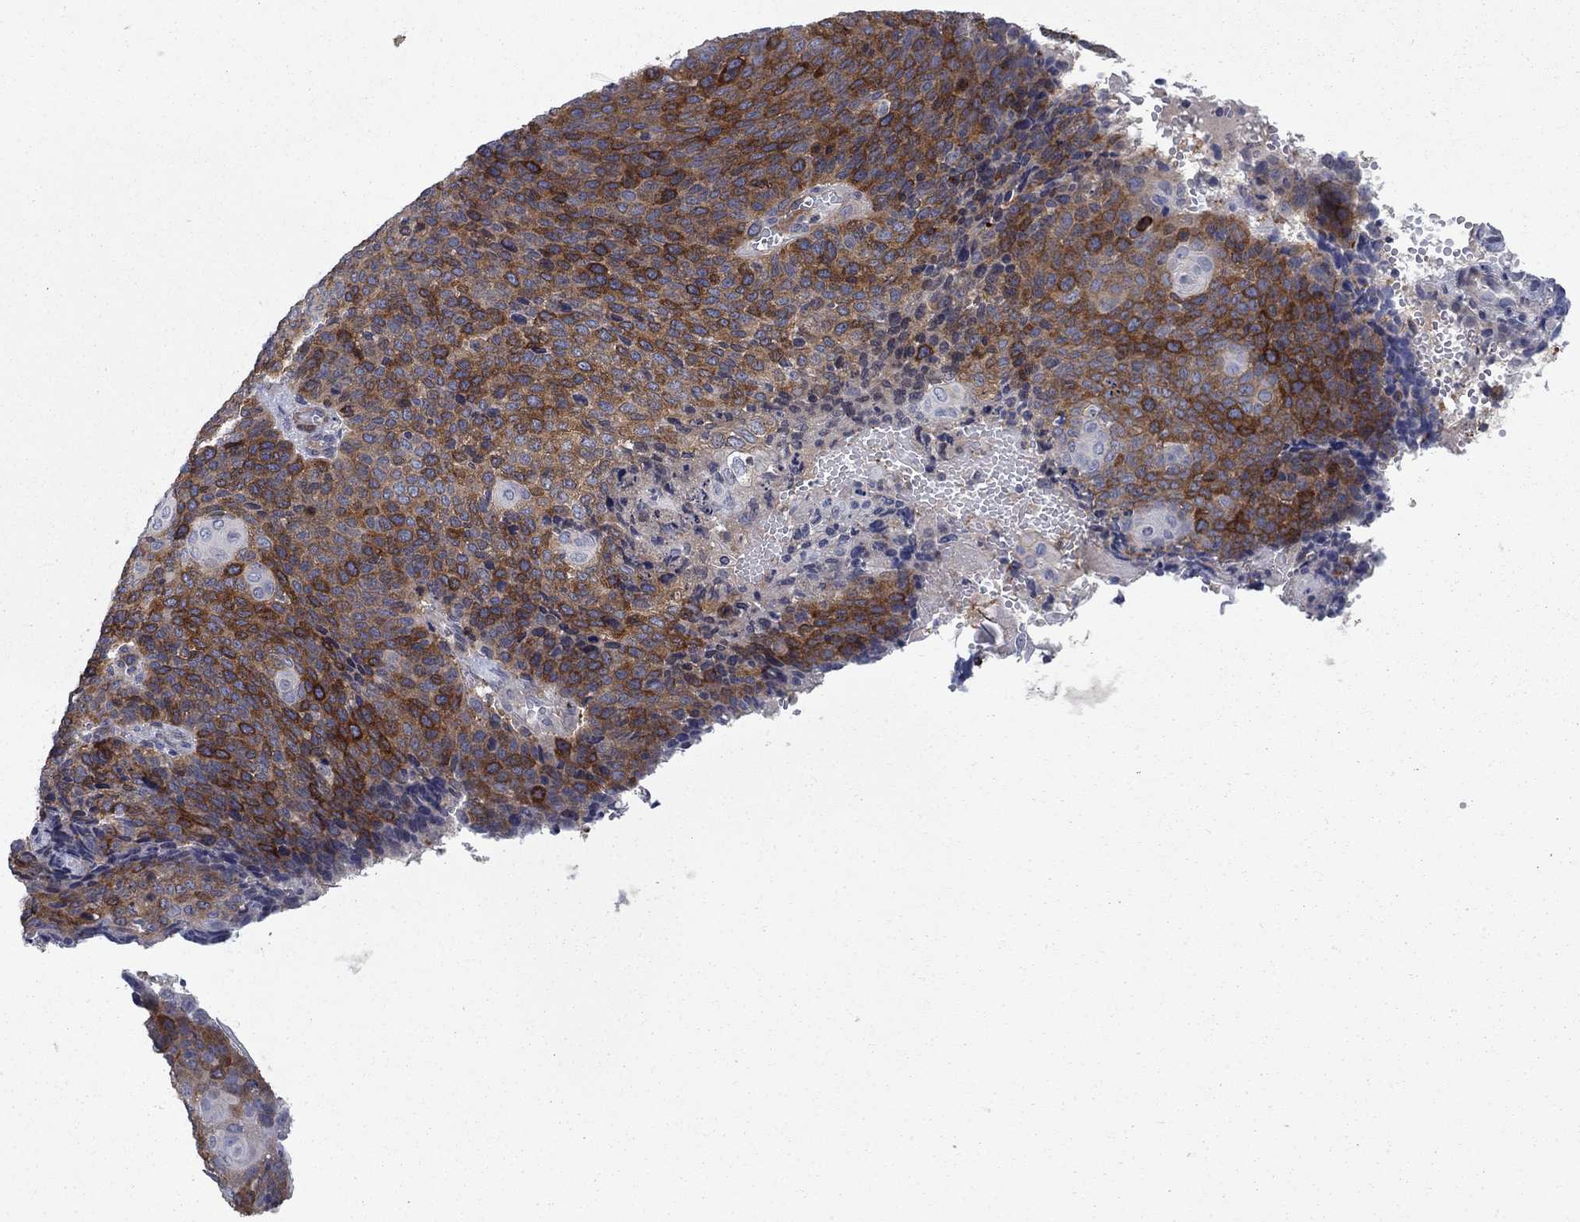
{"staining": {"intensity": "strong", "quantity": "25%-75%", "location": "cytoplasmic/membranous"}, "tissue": "cervical cancer", "cell_type": "Tumor cells", "image_type": "cancer", "snomed": [{"axis": "morphology", "description": "Squamous cell carcinoma, NOS"}, {"axis": "topography", "description": "Cervix"}], "caption": "Cervical squamous cell carcinoma tissue exhibits strong cytoplasmic/membranous staining in about 25%-75% of tumor cells, visualized by immunohistochemistry.", "gene": "KIF15", "patient": {"sex": "female", "age": 39}}